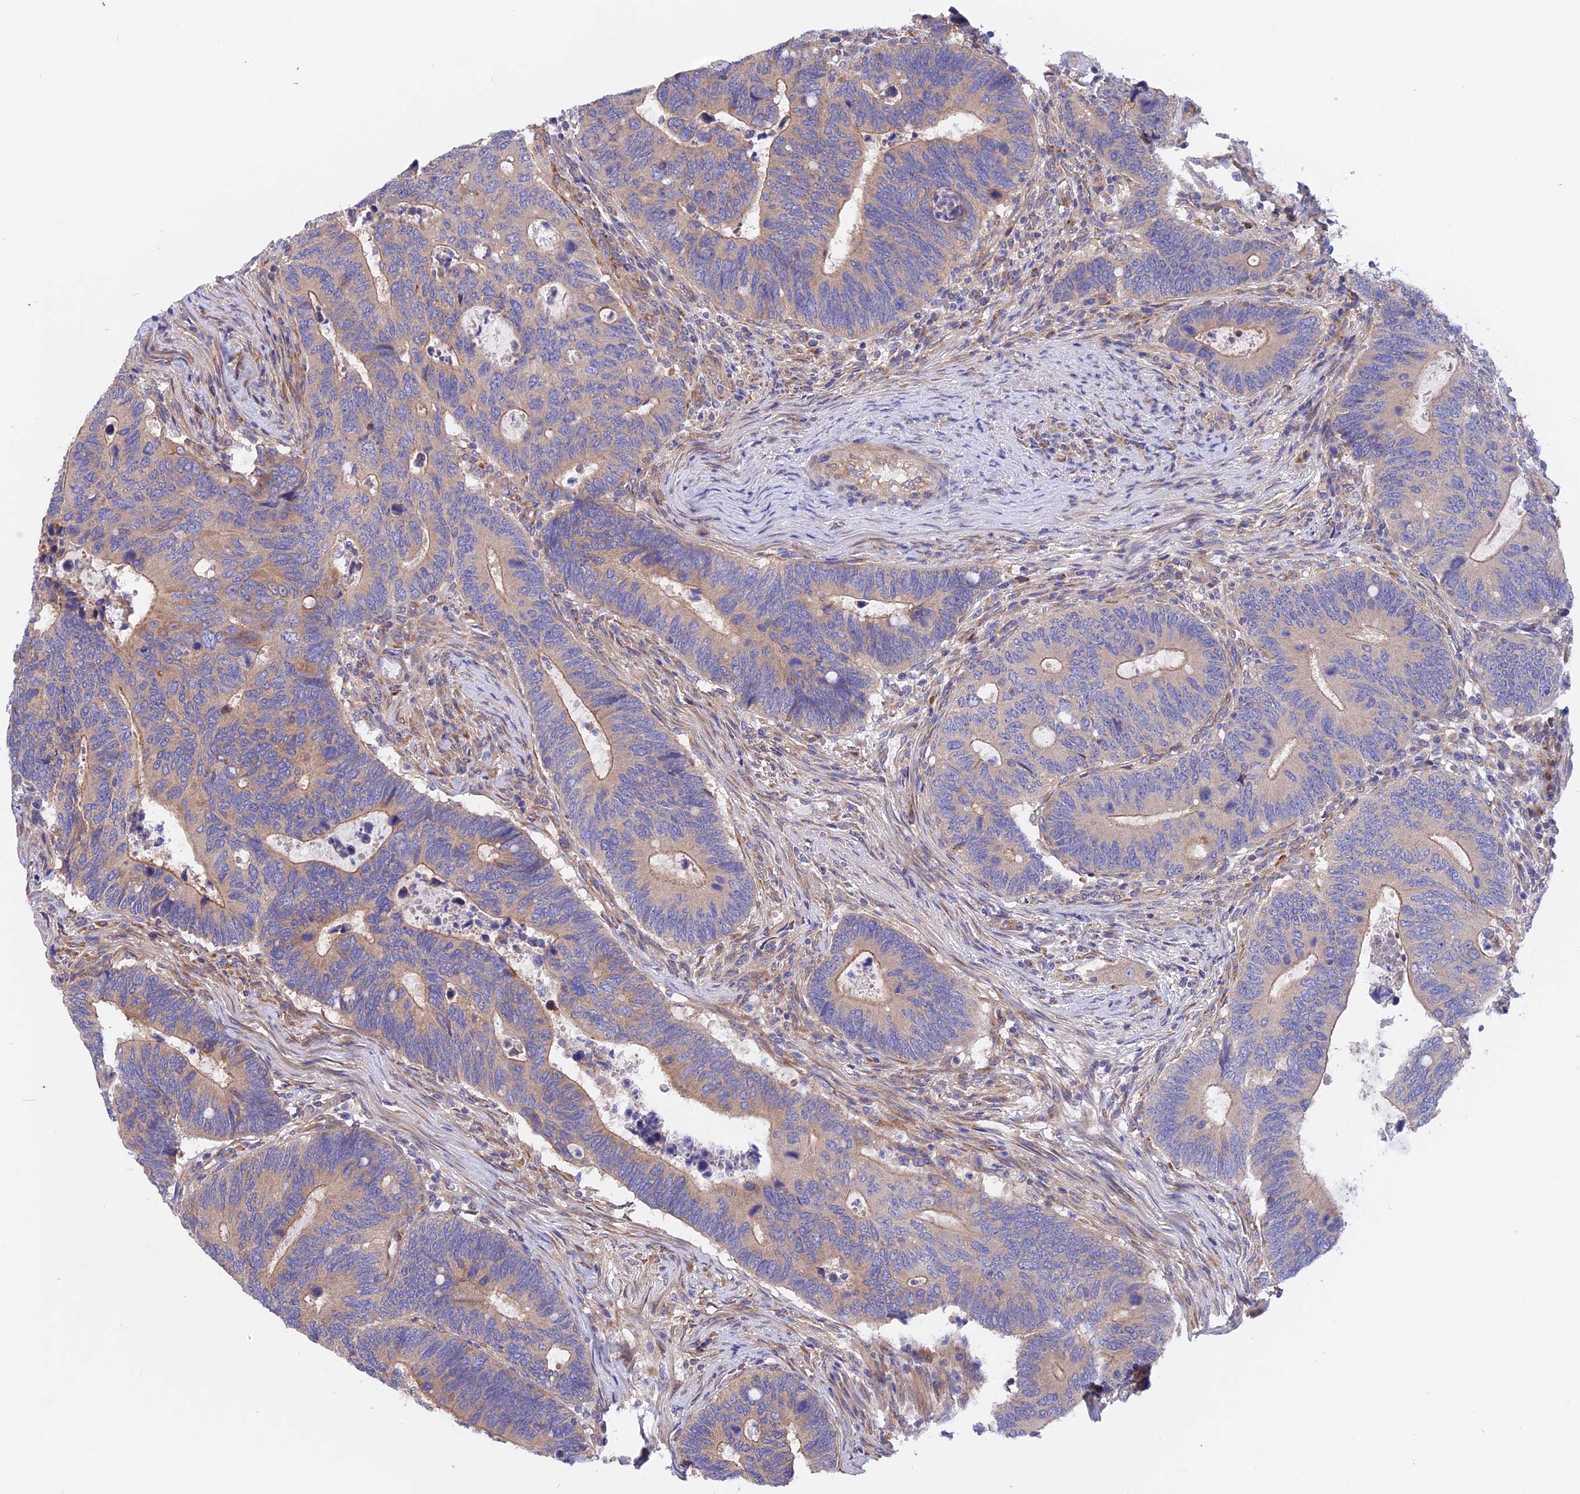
{"staining": {"intensity": "weak", "quantity": "25%-75%", "location": "cytoplasmic/membranous"}, "tissue": "colorectal cancer", "cell_type": "Tumor cells", "image_type": "cancer", "snomed": [{"axis": "morphology", "description": "Adenocarcinoma, NOS"}, {"axis": "topography", "description": "Colon"}], "caption": "Adenocarcinoma (colorectal) stained with IHC reveals weak cytoplasmic/membranous expression in approximately 25%-75% of tumor cells.", "gene": "HYCC1", "patient": {"sex": "male", "age": 87}}